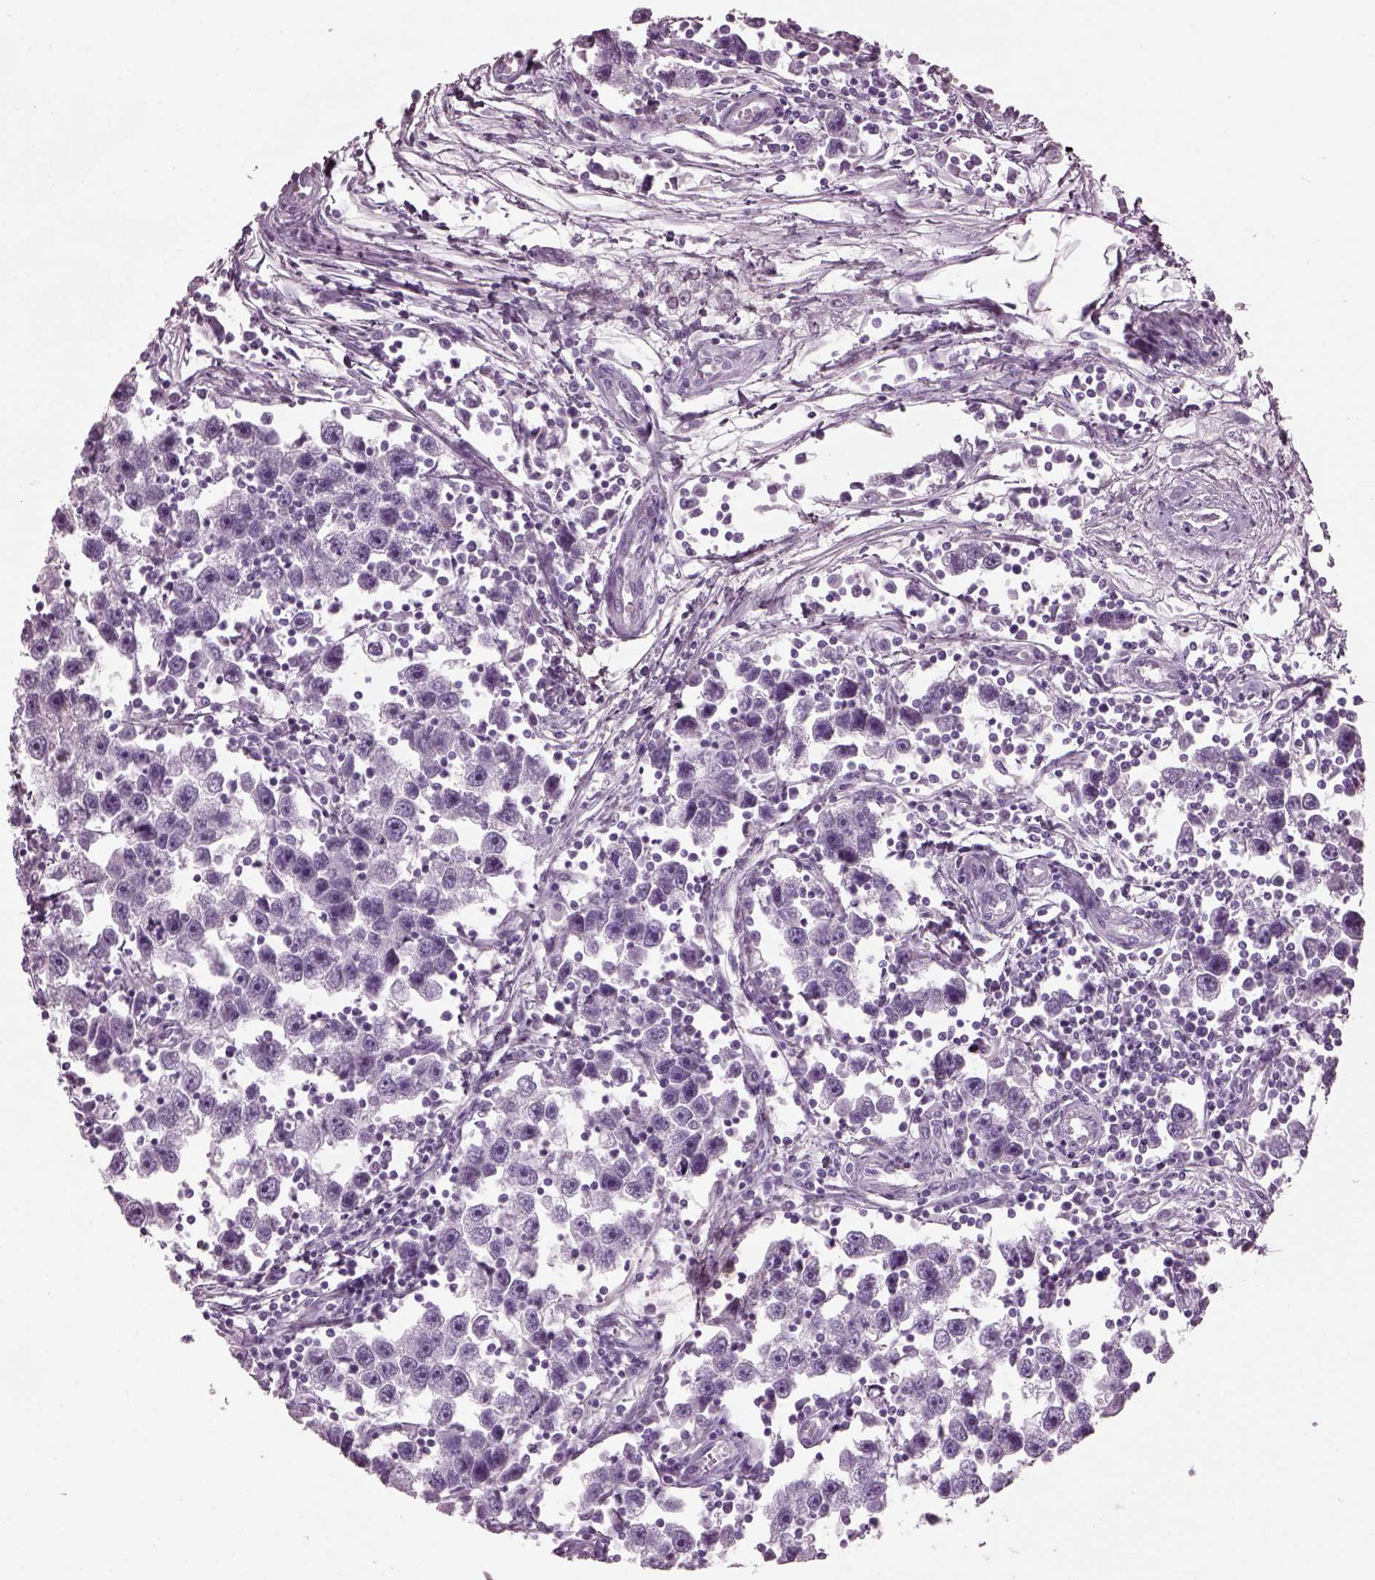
{"staining": {"intensity": "negative", "quantity": "none", "location": "none"}, "tissue": "testis cancer", "cell_type": "Tumor cells", "image_type": "cancer", "snomed": [{"axis": "morphology", "description": "Seminoma, NOS"}, {"axis": "topography", "description": "Testis"}], "caption": "Immunohistochemical staining of testis cancer reveals no significant positivity in tumor cells.", "gene": "KRTAP3-2", "patient": {"sex": "male", "age": 30}}